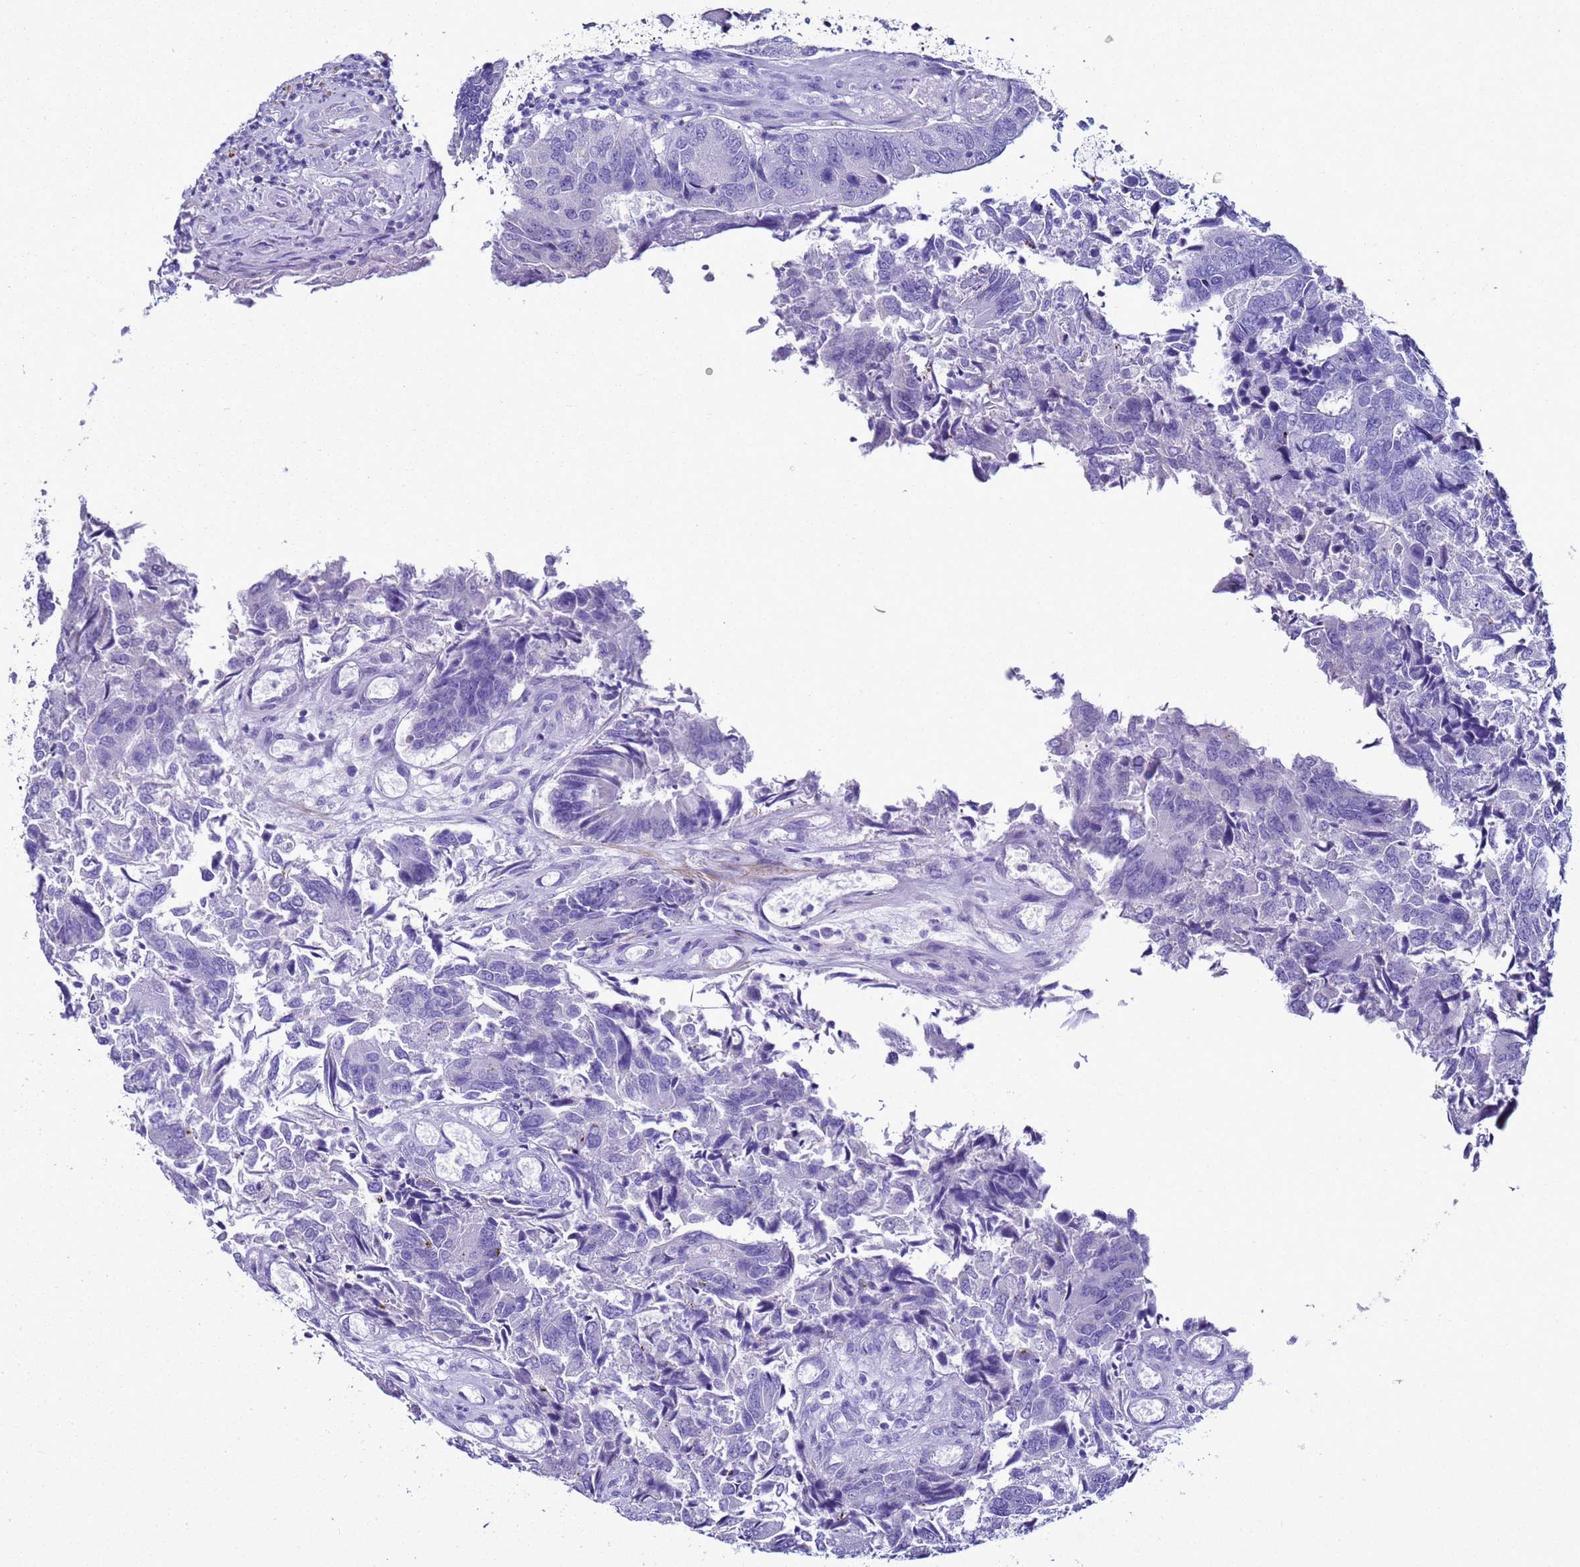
{"staining": {"intensity": "negative", "quantity": "none", "location": "none"}, "tissue": "colorectal cancer", "cell_type": "Tumor cells", "image_type": "cancer", "snomed": [{"axis": "morphology", "description": "Adenocarcinoma, NOS"}, {"axis": "topography", "description": "Colon"}], "caption": "Micrograph shows no significant protein expression in tumor cells of adenocarcinoma (colorectal).", "gene": "LCMT1", "patient": {"sex": "female", "age": 67}}